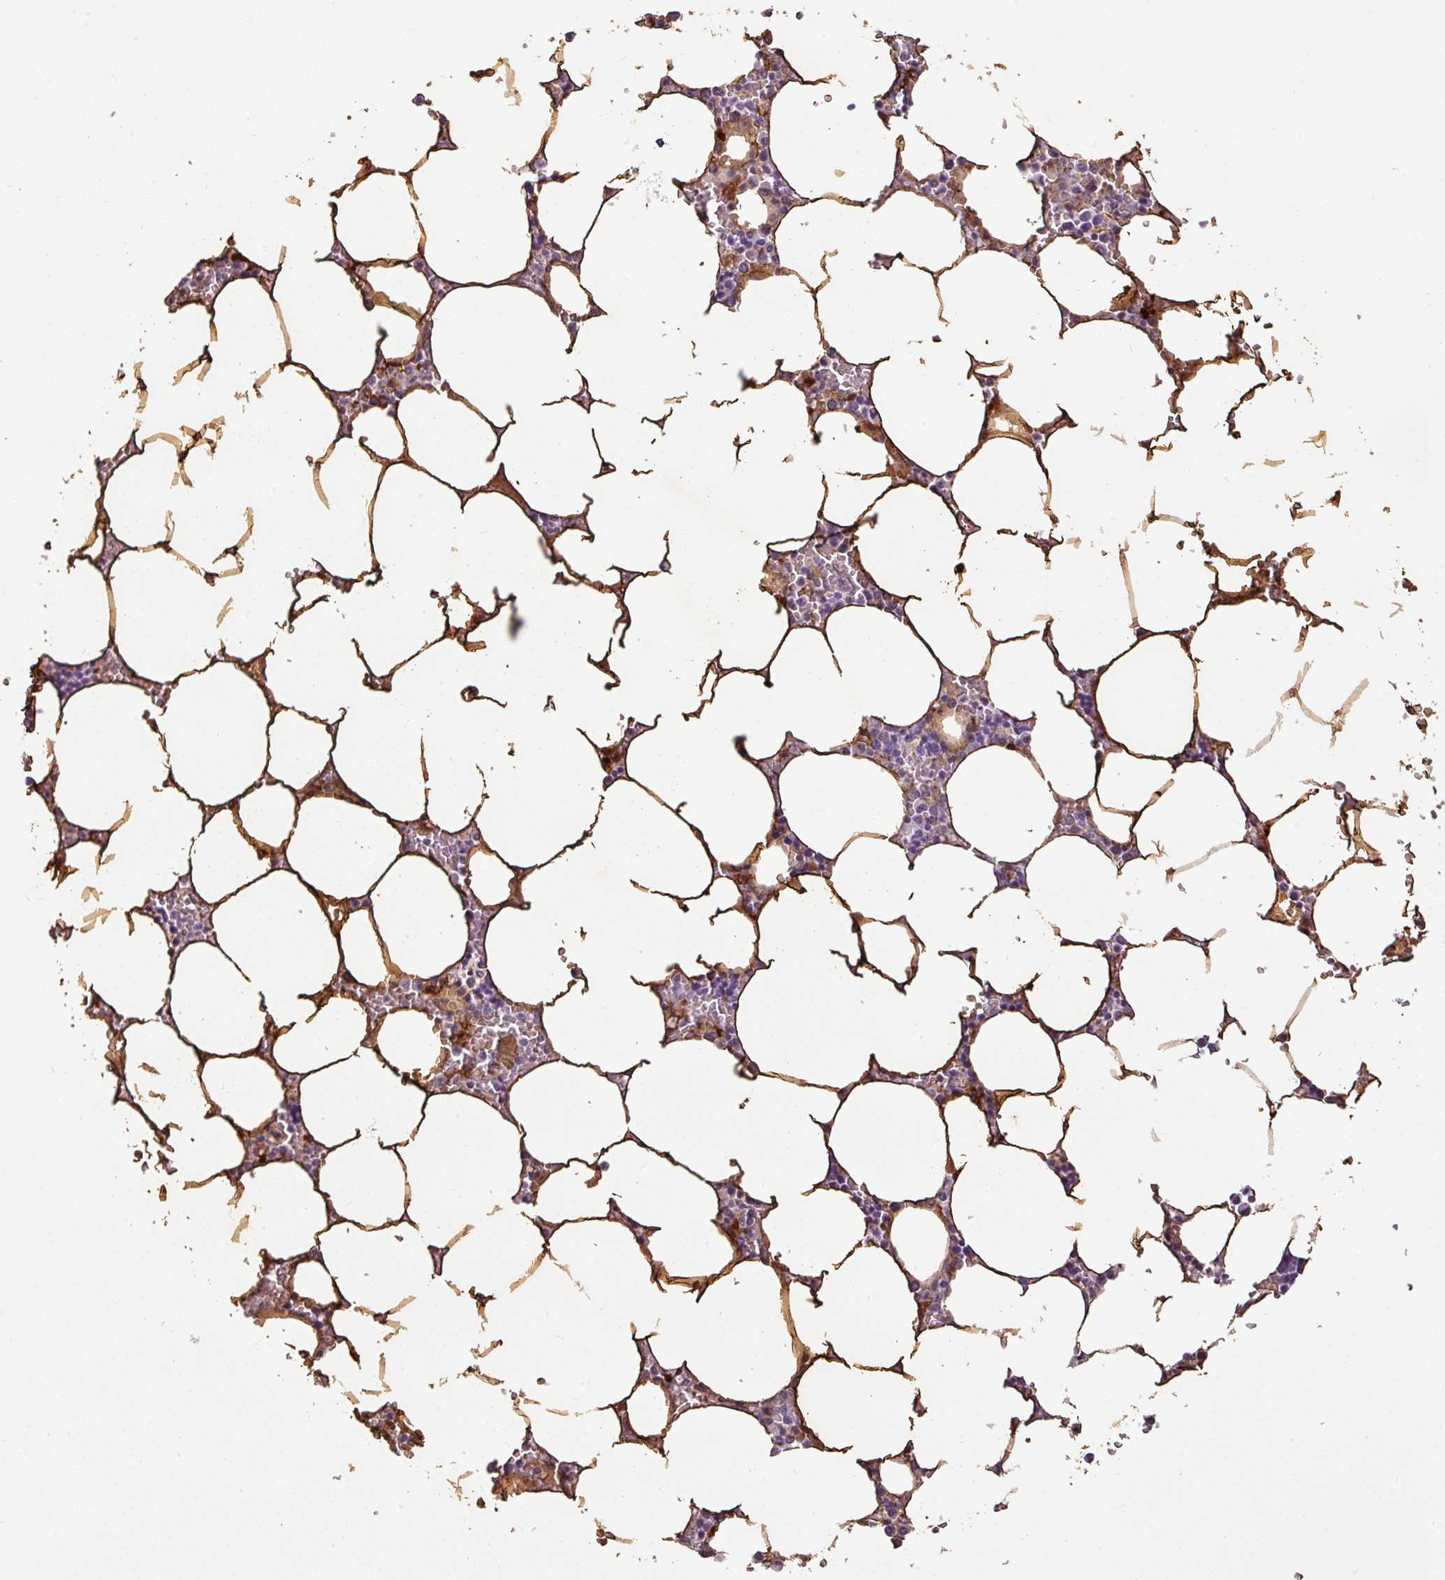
{"staining": {"intensity": "negative", "quantity": "none", "location": "none"}, "tissue": "bone marrow", "cell_type": "Hematopoietic cells", "image_type": "normal", "snomed": [{"axis": "morphology", "description": "Normal tissue, NOS"}, {"axis": "topography", "description": "Bone marrow"}], "caption": "An immunohistochemistry (IHC) photomicrograph of unremarkable bone marrow is shown. There is no staining in hematopoietic cells of bone marrow. Brightfield microscopy of immunohistochemistry (IHC) stained with DAB (brown) and hematoxylin (blue), captured at high magnification.", "gene": "APOC1", "patient": {"sex": "male", "age": 70}}